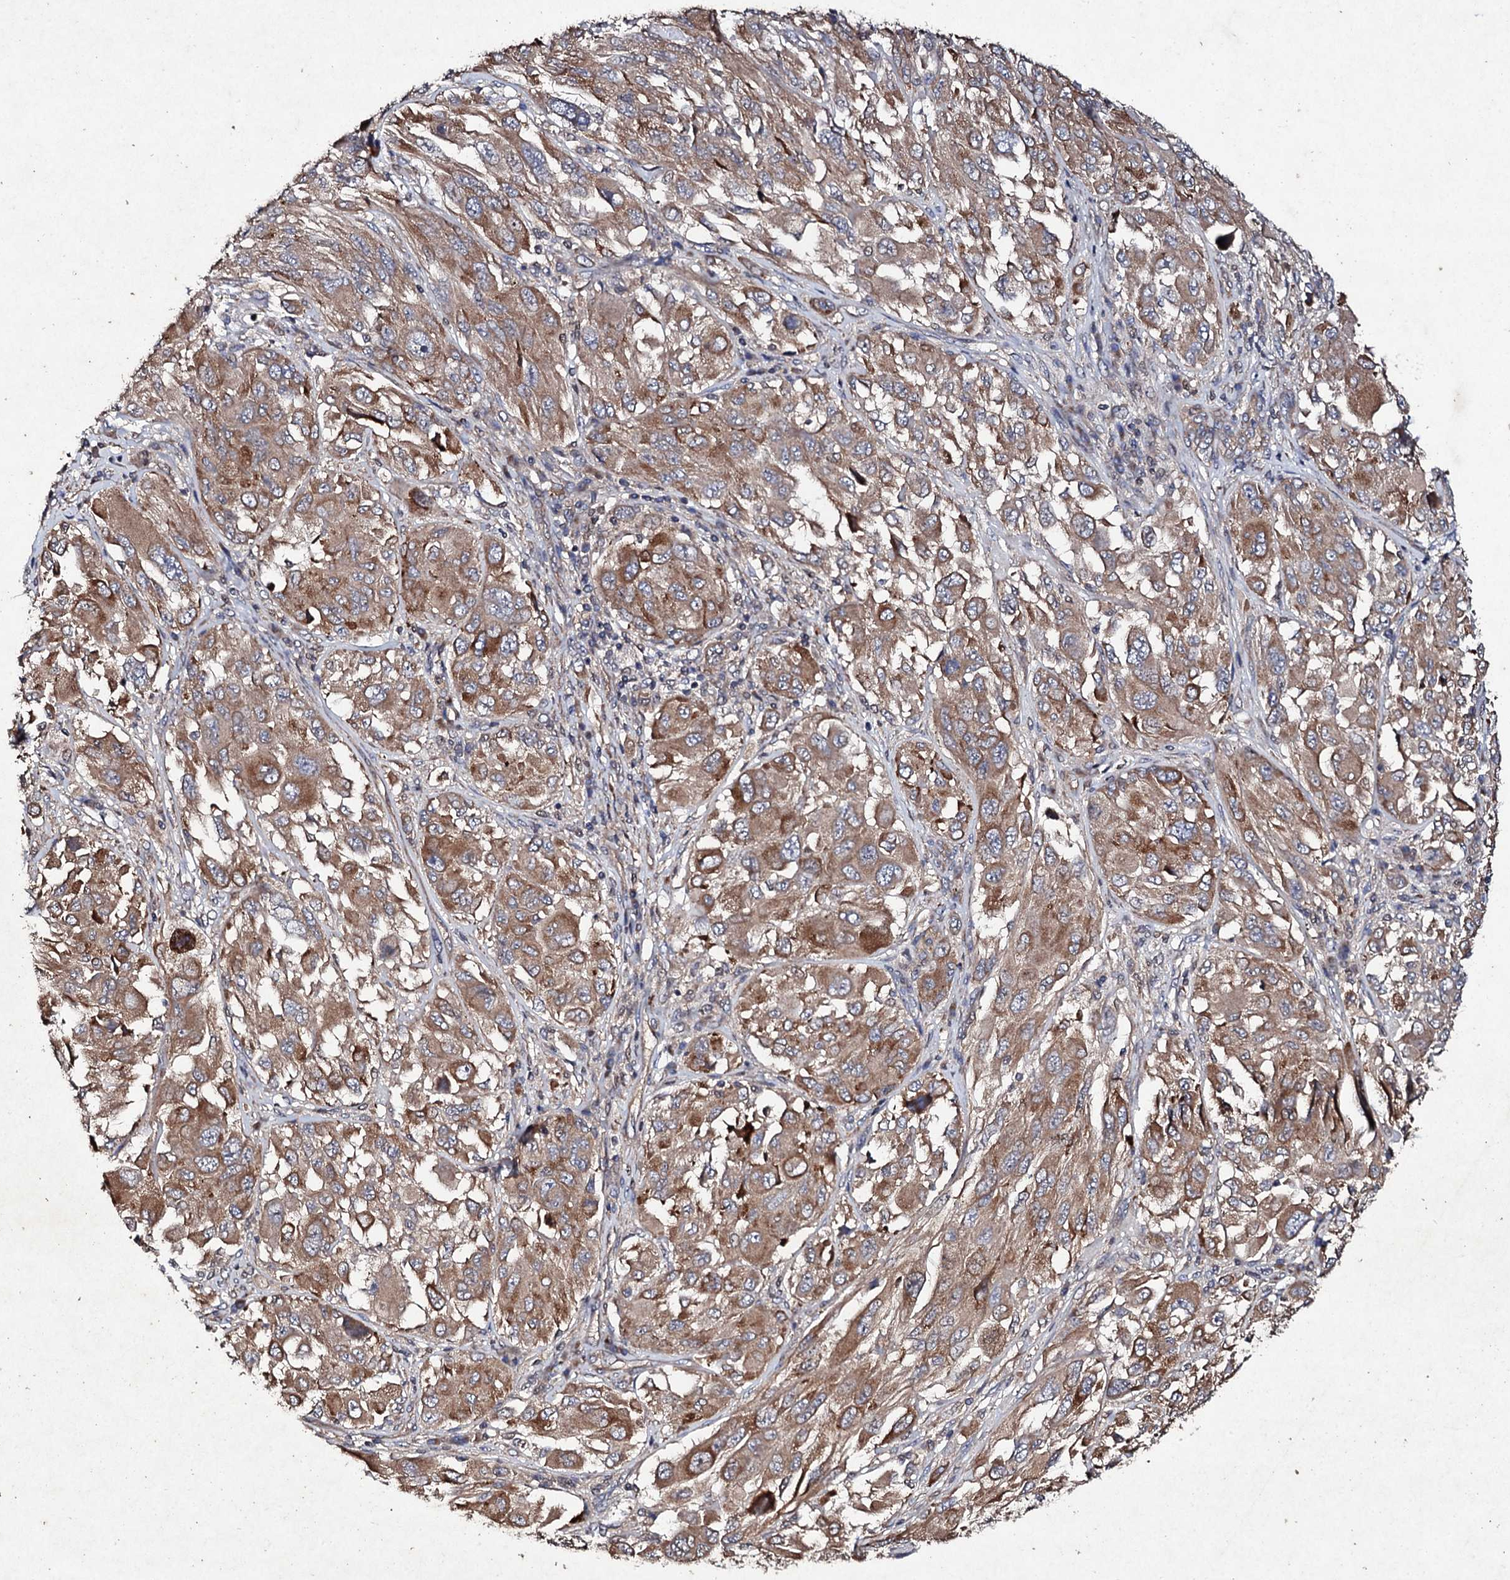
{"staining": {"intensity": "moderate", "quantity": ">75%", "location": "cytoplasmic/membranous"}, "tissue": "melanoma", "cell_type": "Tumor cells", "image_type": "cancer", "snomed": [{"axis": "morphology", "description": "Malignant melanoma, NOS"}, {"axis": "topography", "description": "Skin"}], "caption": "This is a histology image of immunohistochemistry staining of malignant melanoma, which shows moderate staining in the cytoplasmic/membranous of tumor cells.", "gene": "MOCOS", "patient": {"sex": "female", "age": 91}}